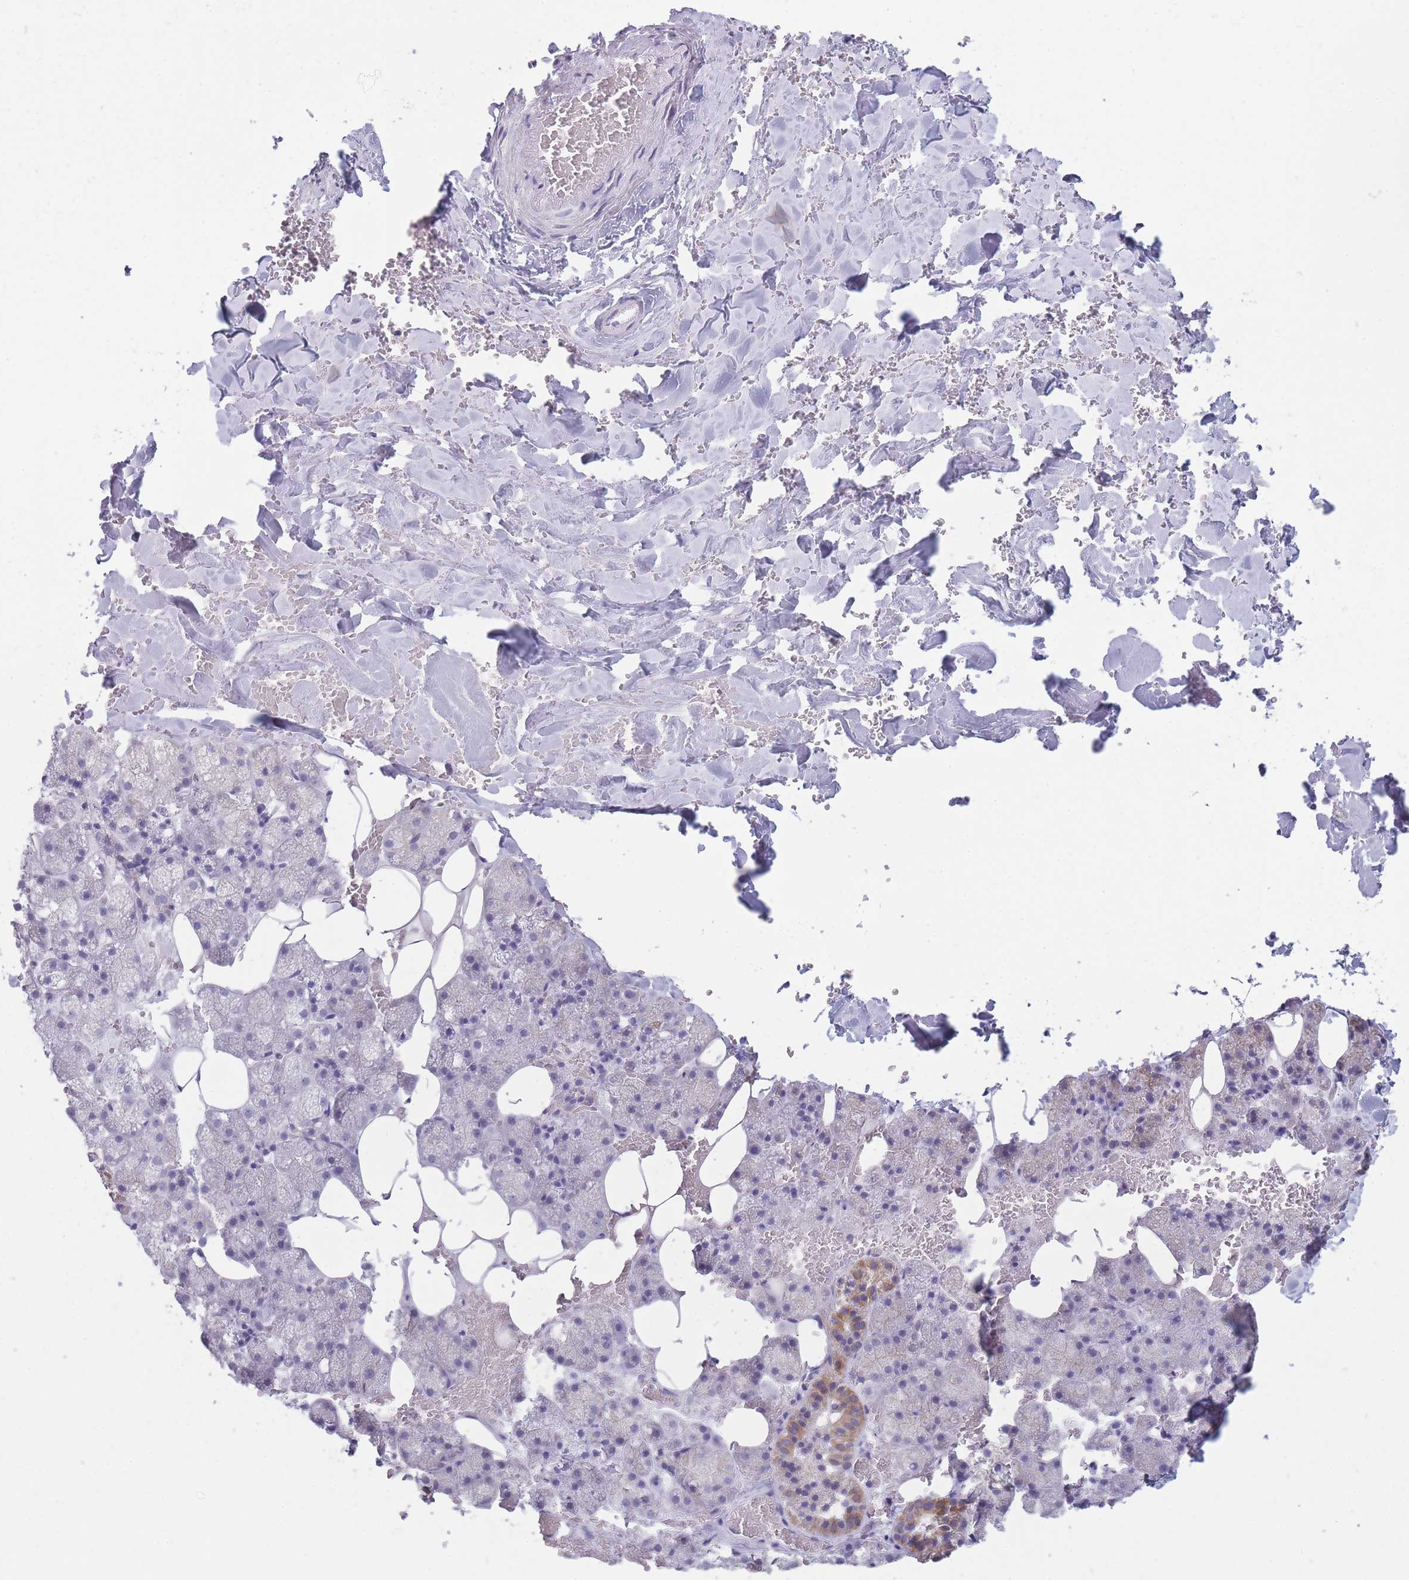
{"staining": {"intensity": "negative", "quantity": "none", "location": "none"}, "tissue": "adipose tissue", "cell_type": "Adipocytes", "image_type": "normal", "snomed": [{"axis": "morphology", "description": "Normal tissue, NOS"}, {"axis": "topography", "description": "Salivary gland"}, {"axis": "topography", "description": "Peripheral nerve tissue"}], "caption": "Image shows no protein expression in adipocytes of unremarkable adipose tissue.", "gene": "DCANP1", "patient": {"sex": "male", "age": 38}}